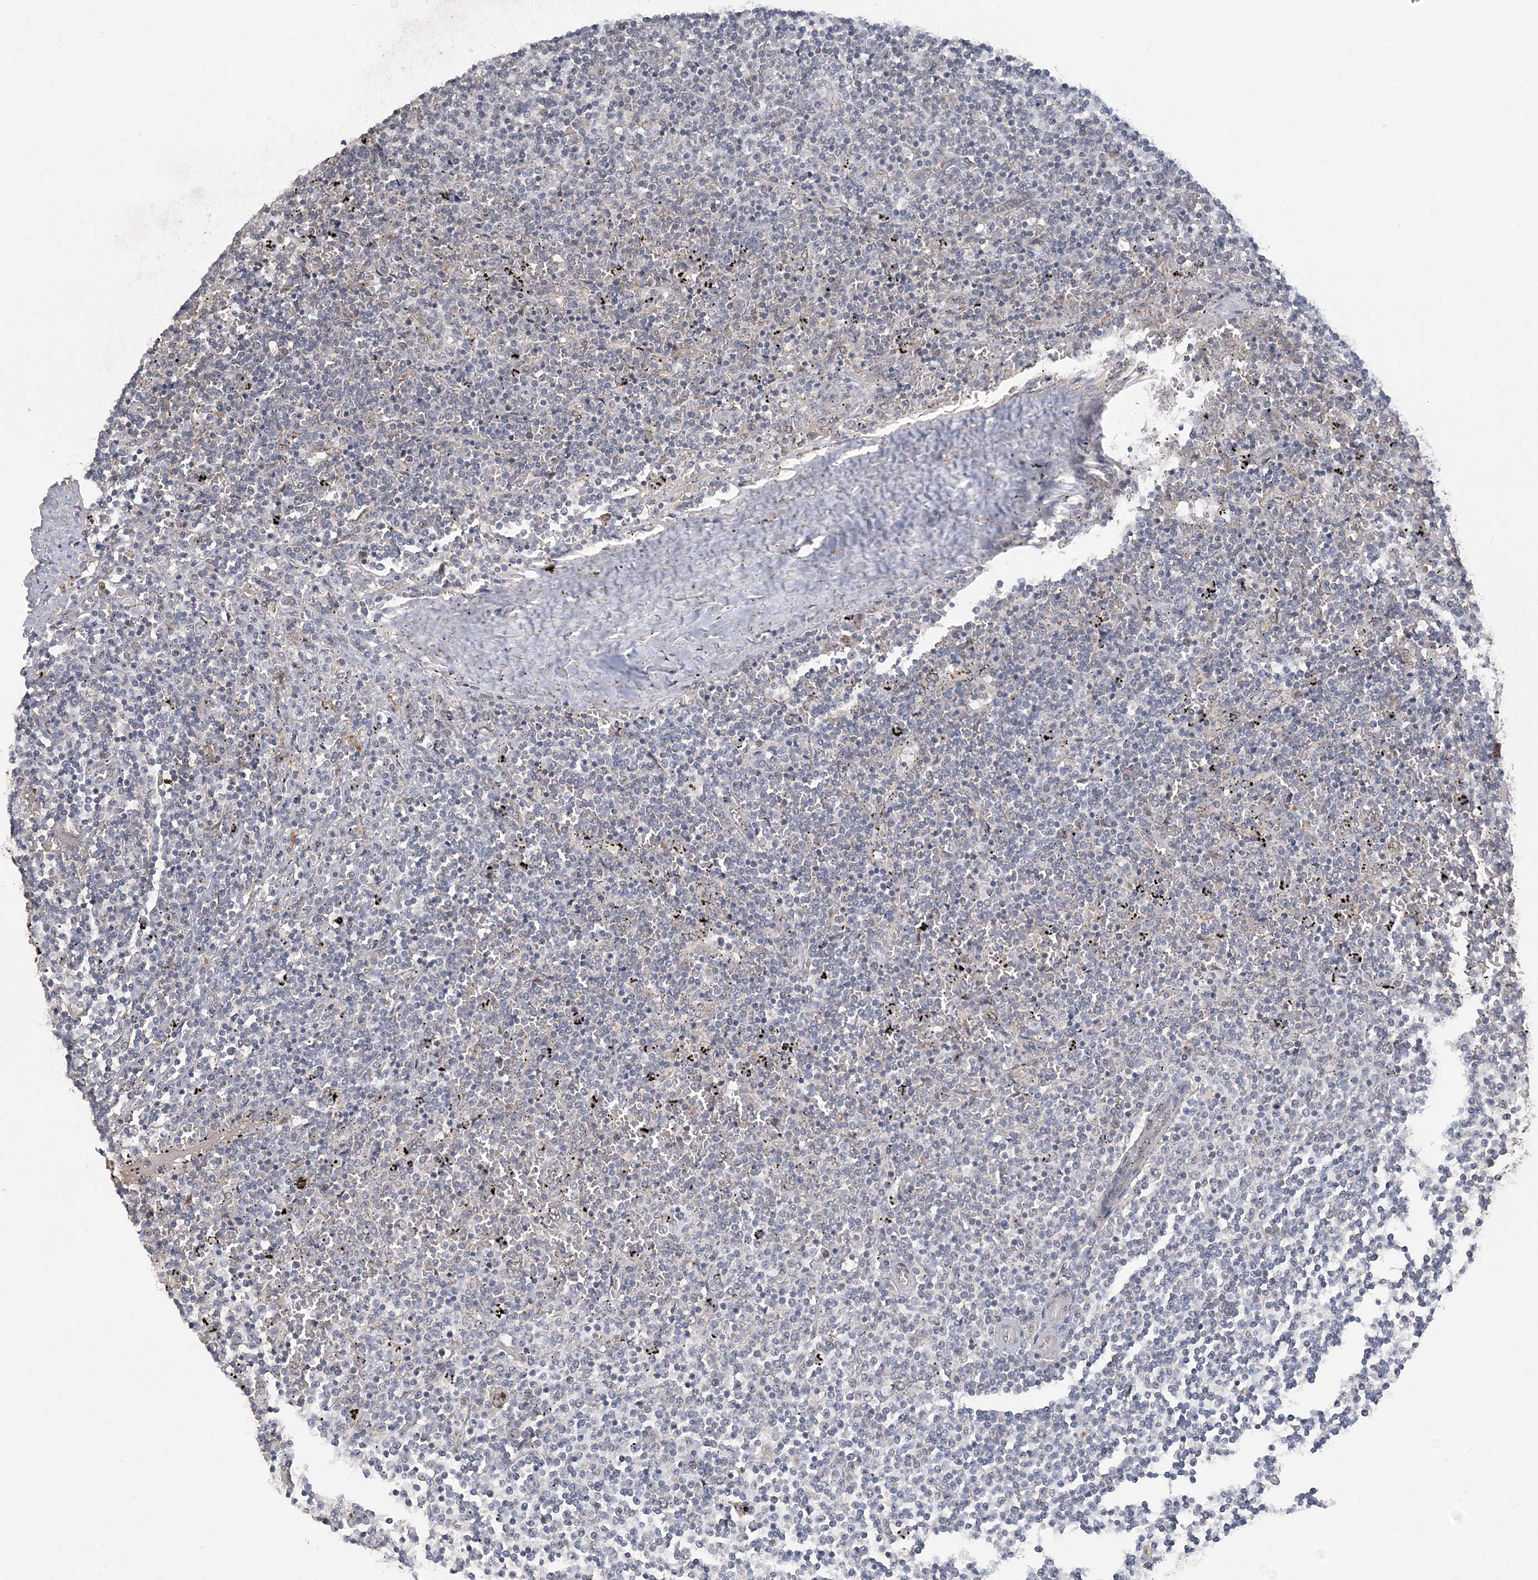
{"staining": {"intensity": "negative", "quantity": "none", "location": "none"}, "tissue": "lymphoma", "cell_type": "Tumor cells", "image_type": "cancer", "snomed": [{"axis": "morphology", "description": "Malignant lymphoma, non-Hodgkin's type, Low grade"}, {"axis": "topography", "description": "Spleen"}], "caption": "There is no significant expression in tumor cells of lymphoma. (Stains: DAB immunohistochemistry with hematoxylin counter stain, Microscopy: brightfield microscopy at high magnification).", "gene": "ZBTB7A", "patient": {"sex": "female", "age": 50}}